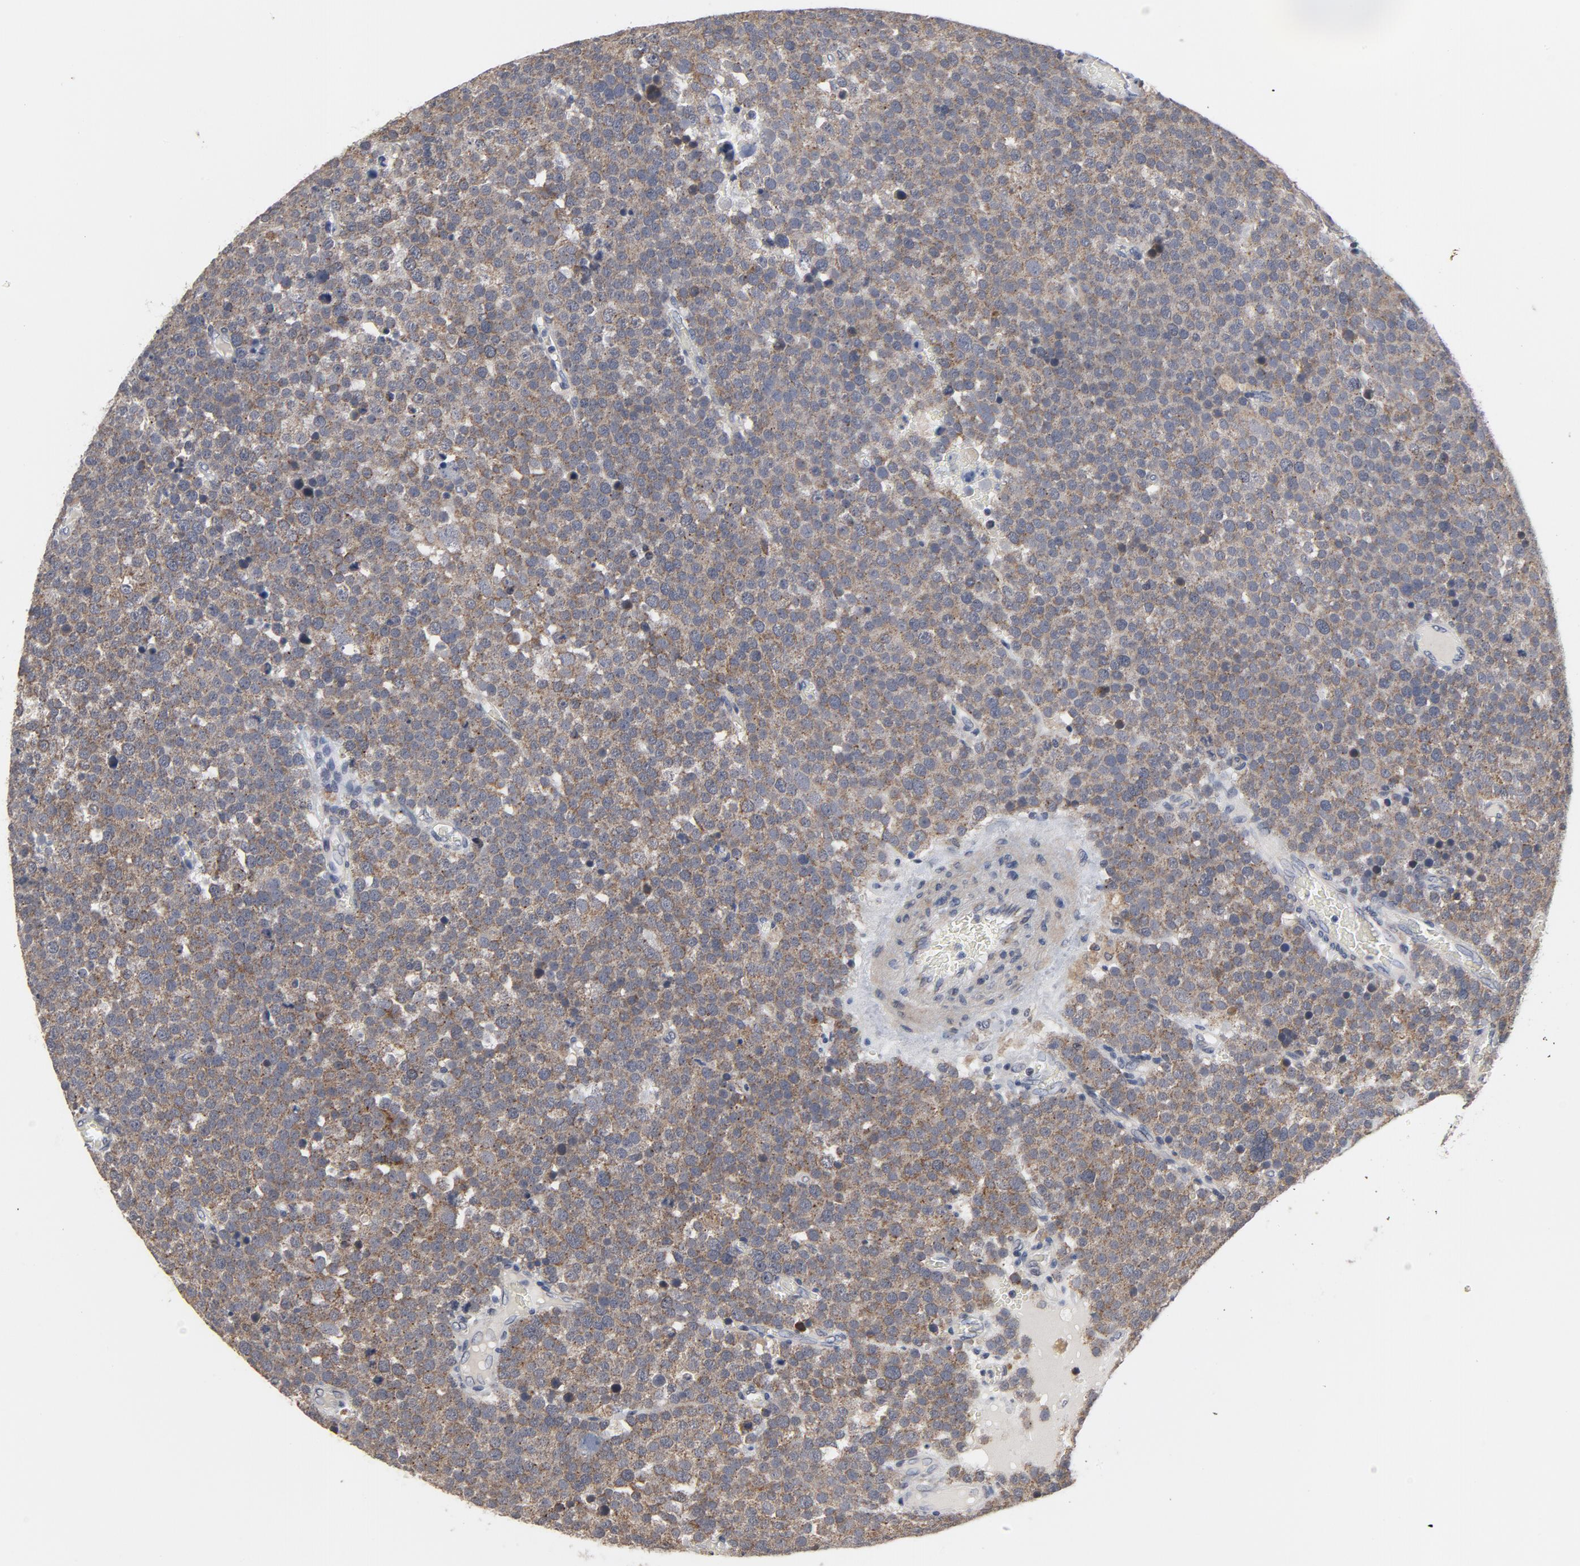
{"staining": {"intensity": "moderate", "quantity": "25%-75%", "location": "cytoplasmic/membranous"}, "tissue": "testis cancer", "cell_type": "Tumor cells", "image_type": "cancer", "snomed": [{"axis": "morphology", "description": "Seminoma, NOS"}, {"axis": "topography", "description": "Testis"}], "caption": "Protein staining of testis cancer tissue displays moderate cytoplasmic/membranous staining in approximately 25%-75% of tumor cells.", "gene": "PPP1R1B", "patient": {"sex": "male", "age": 71}}